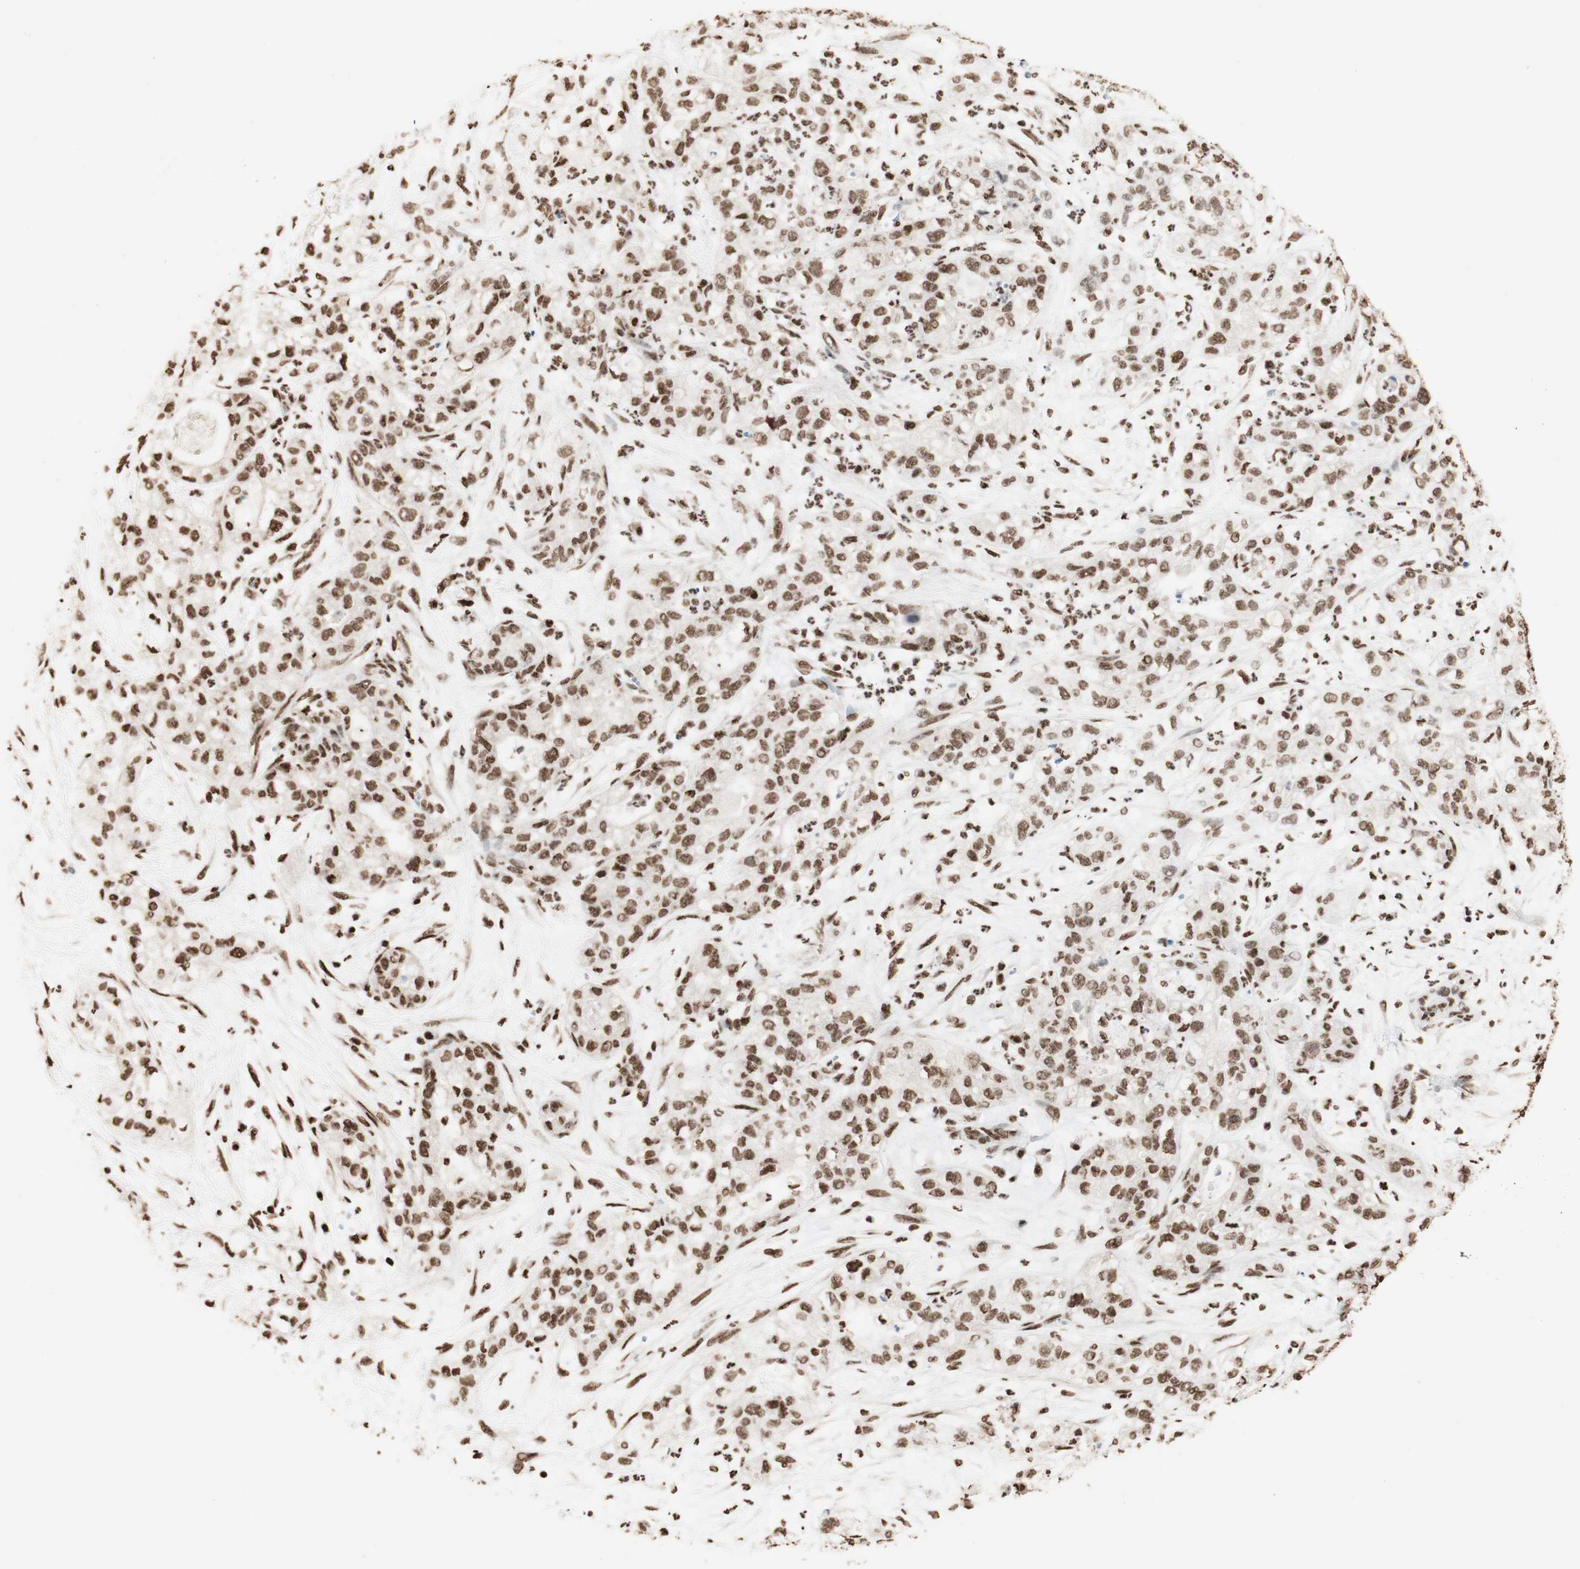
{"staining": {"intensity": "moderate", "quantity": ">75%", "location": "nuclear"}, "tissue": "pancreatic cancer", "cell_type": "Tumor cells", "image_type": "cancer", "snomed": [{"axis": "morphology", "description": "Adenocarcinoma, NOS"}, {"axis": "topography", "description": "Pancreas"}], "caption": "This is a photomicrograph of IHC staining of adenocarcinoma (pancreatic), which shows moderate staining in the nuclear of tumor cells.", "gene": "HNRNPA2B1", "patient": {"sex": "female", "age": 78}}